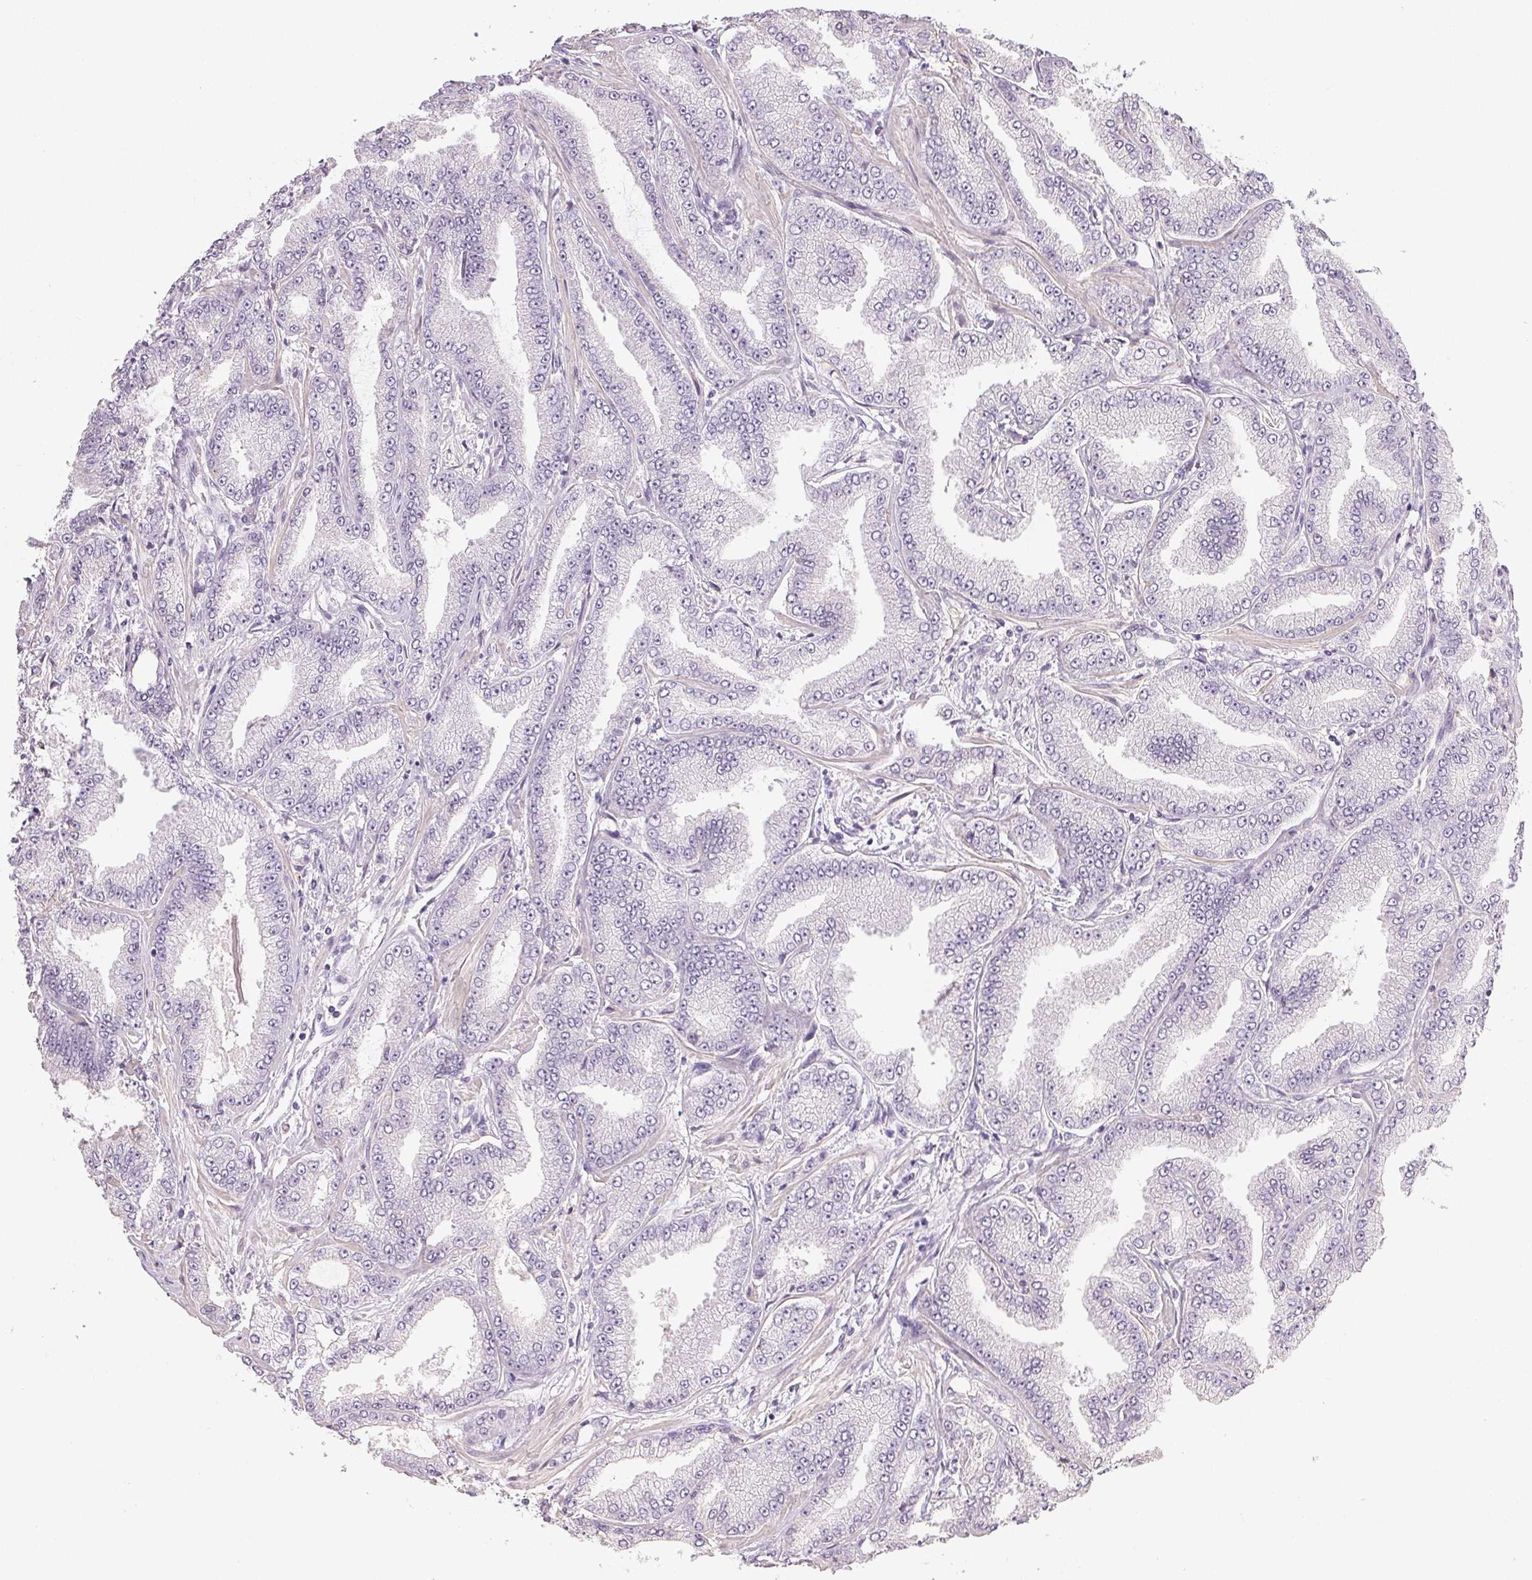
{"staining": {"intensity": "negative", "quantity": "none", "location": "none"}, "tissue": "prostate cancer", "cell_type": "Tumor cells", "image_type": "cancer", "snomed": [{"axis": "morphology", "description": "Adenocarcinoma, Low grade"}, {"axis": "topography", "description": "Prostate"}], "caption": "Immunohistochemical staining of human prostate cancer (adenocarcinoma (low-grade)) shows no significant staining in tumor cells.", "gene": "TMEM174", "patient": {"sex": "male", "age": 55}}